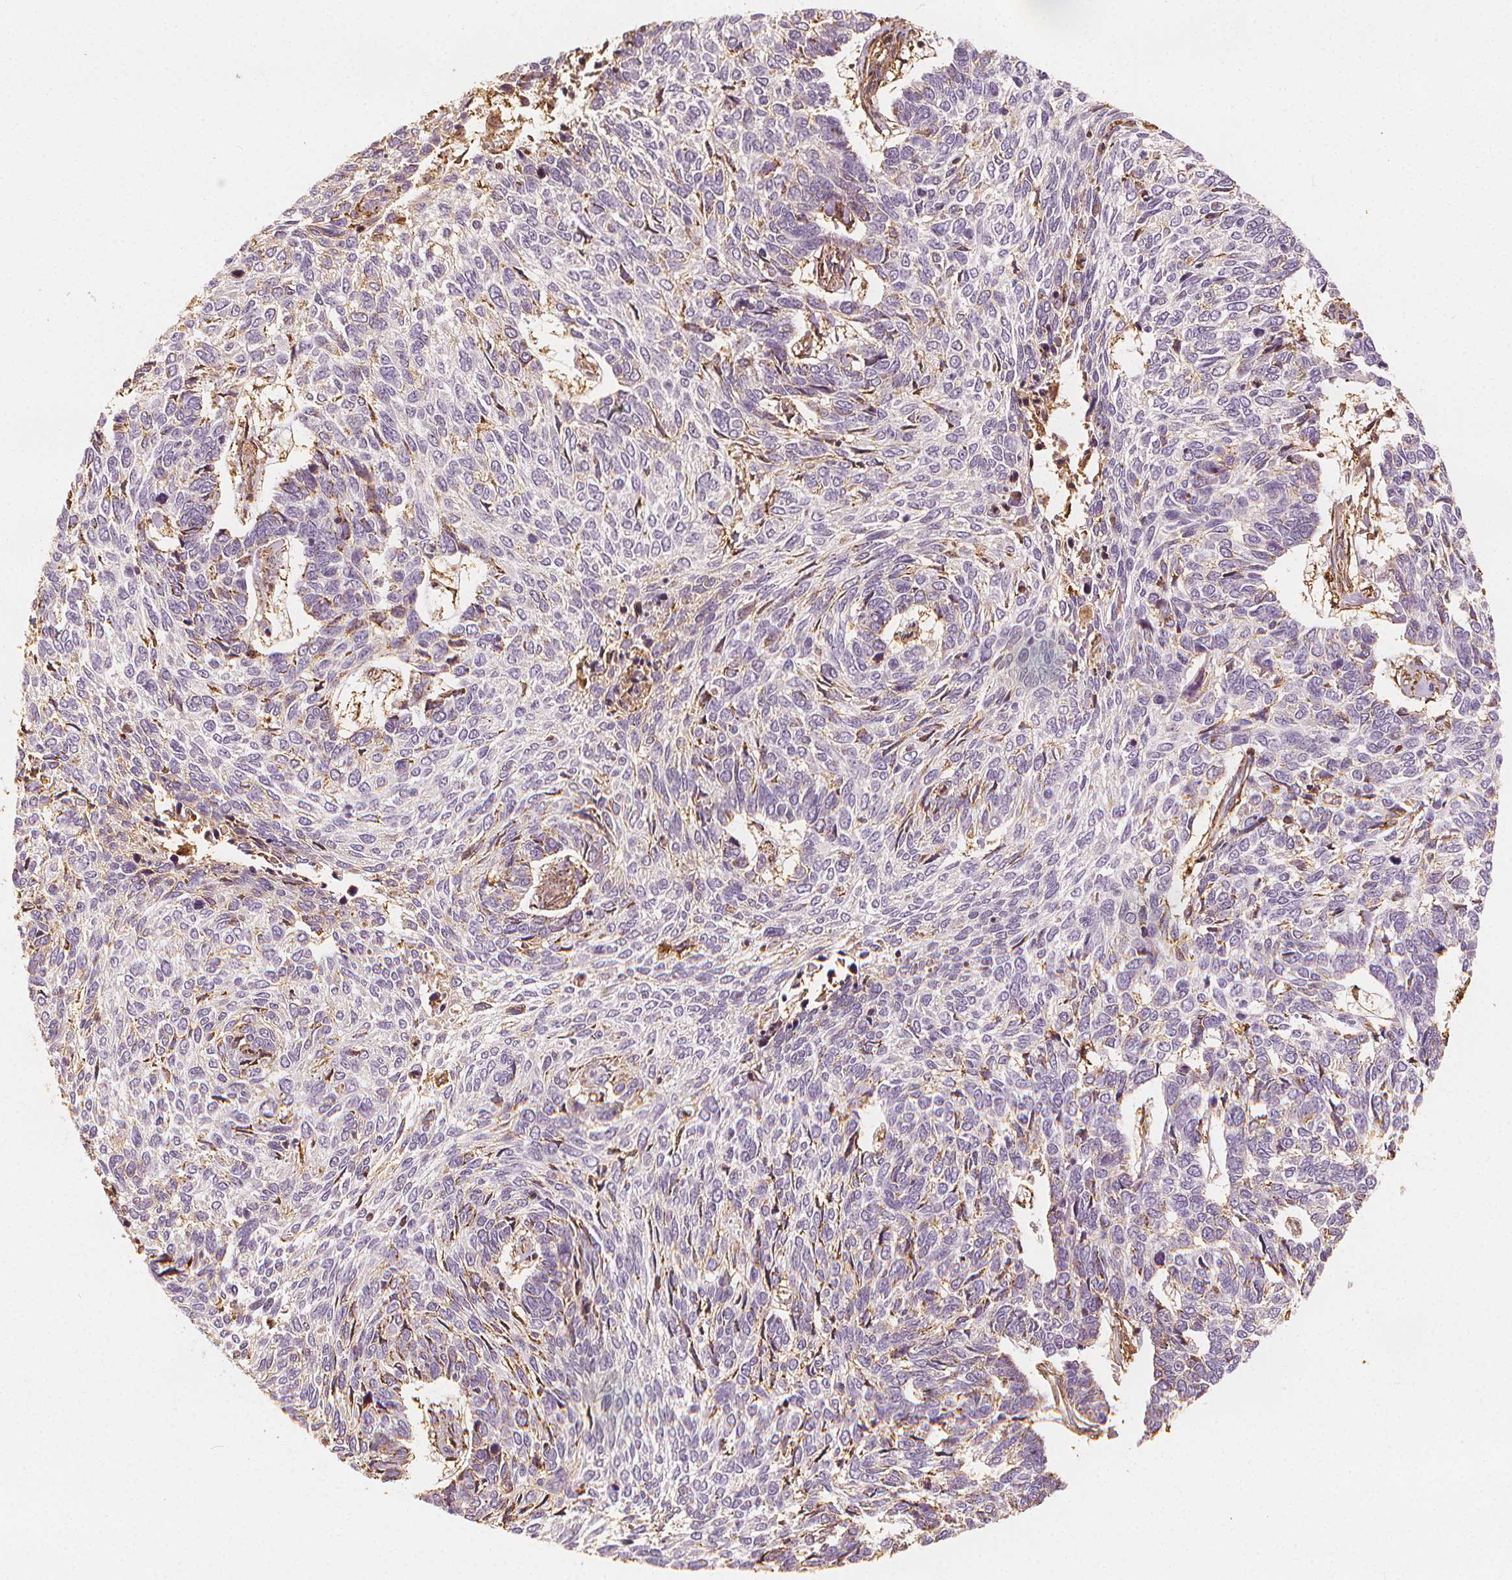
{"staining": {"intensity": "negative", "quantity": "none", "location": "none"}, "tissue": "skin cancer", "cell_type": "Tumor cells", "image_type": "cancer", "snomed": [{"axis": "morphology", "description": "Basal cell carcinoma"}, {"axis": "topography", "description": "Skin"}], "caption": "This is an immunohistochemistry (IHC) photomicrograph of human skin cancer (basal cell carcinoma). There is no positivity in tumor cells.", "gene": "ARHGAP26", "patient": {"sex": "female", "age": 65}}